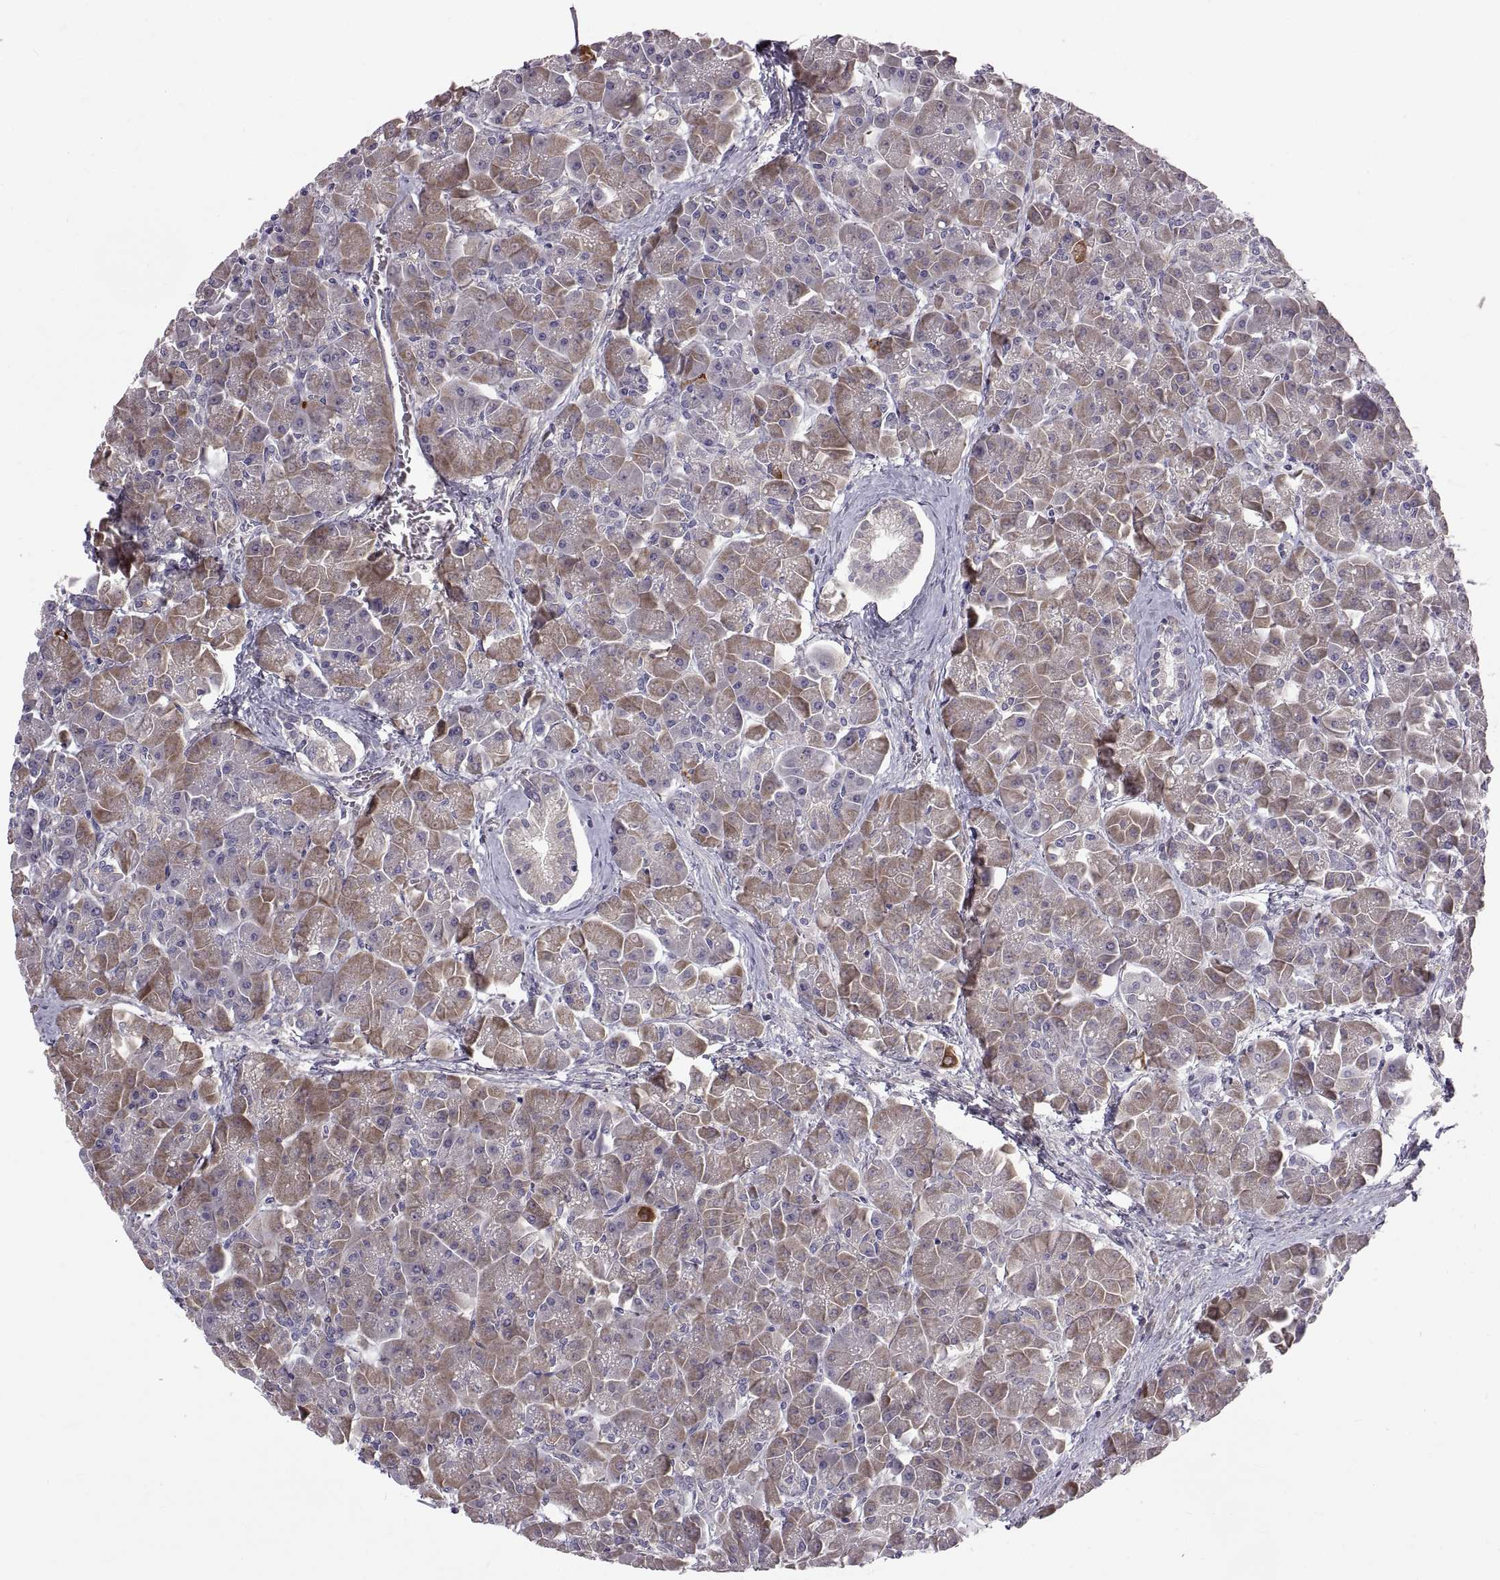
{"staining": {"intensity": "weak", "quantity": "<25%", "location": "cytoplasmic/membranous"}, "tissue": "pancreas", "cell_type": "Exocrine glandular cells", "image_type": "normal", "snomed": [{"axis": "morphology", "description": "Normal tissue, NOS"}, {"axis": "topography", "description": "Pancreas"}], "caption": "Micrograph shows no significant protein positivity in exocrine glandular cells of normal pancreas.", "gene": "WFDC8", "patient": {"sex": "male", "age": 70}}